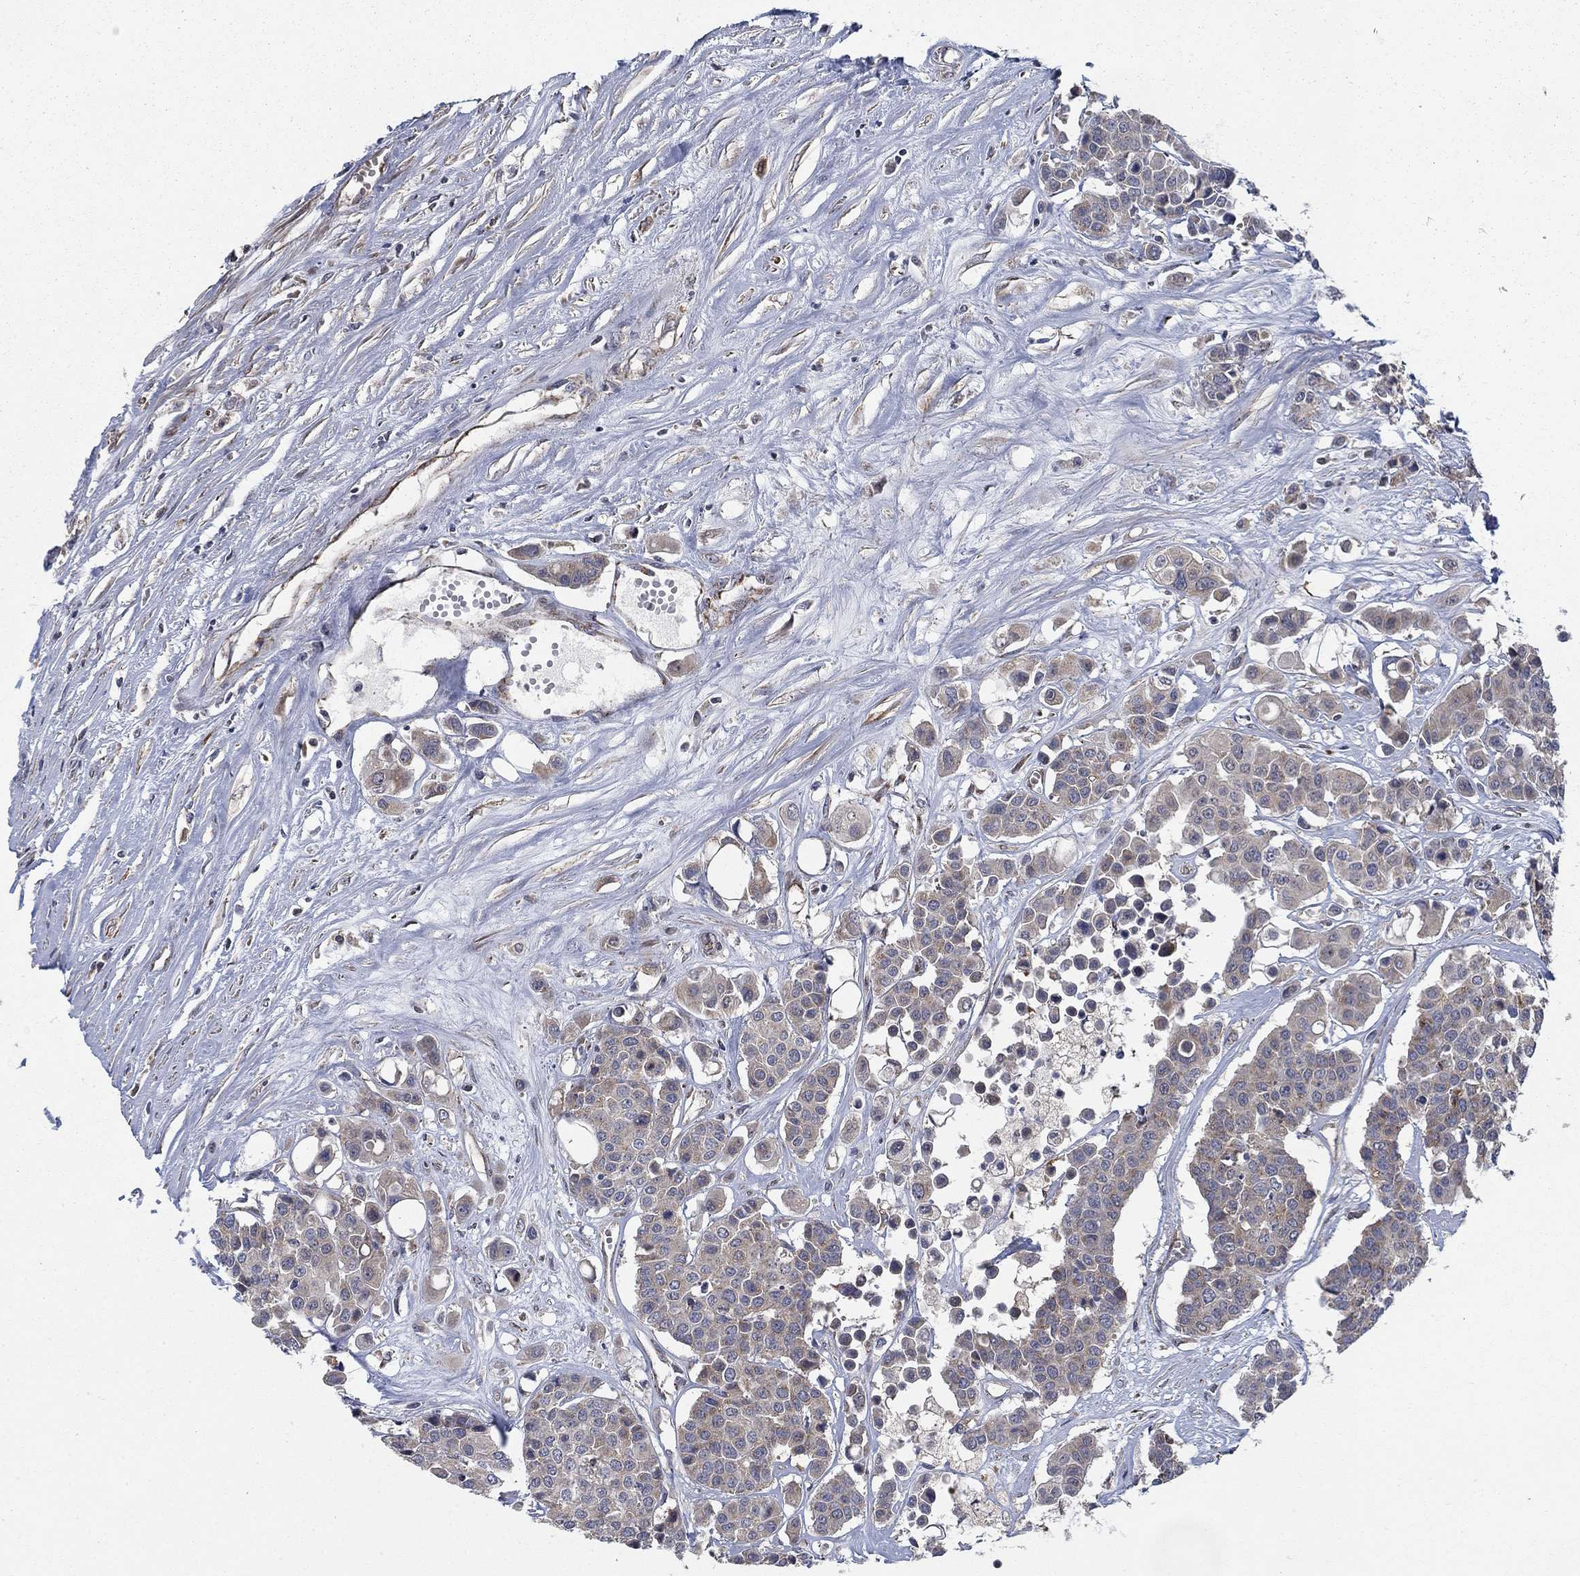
{"staining": {"intensity": "weak", "quantity": "25%-75%", "location": "cytoplasmic/membranous"}, "tissue": "carcinoid", "cell_type": "Tumor cells", "image_type": "cancer", "snomed": [{"axis": "morphology", "description": "Carcinoid, malignant, NOS"}, {"axis": "topography", "description": "Colon"}], "caption": "Tumor cells show low levels of weak cytoplasmic/membranous positivity in approximately 25%-75% of cells in malignant carcinoid.", "gene": "NME7", "patient": {"sex": "male", "age": 81}}